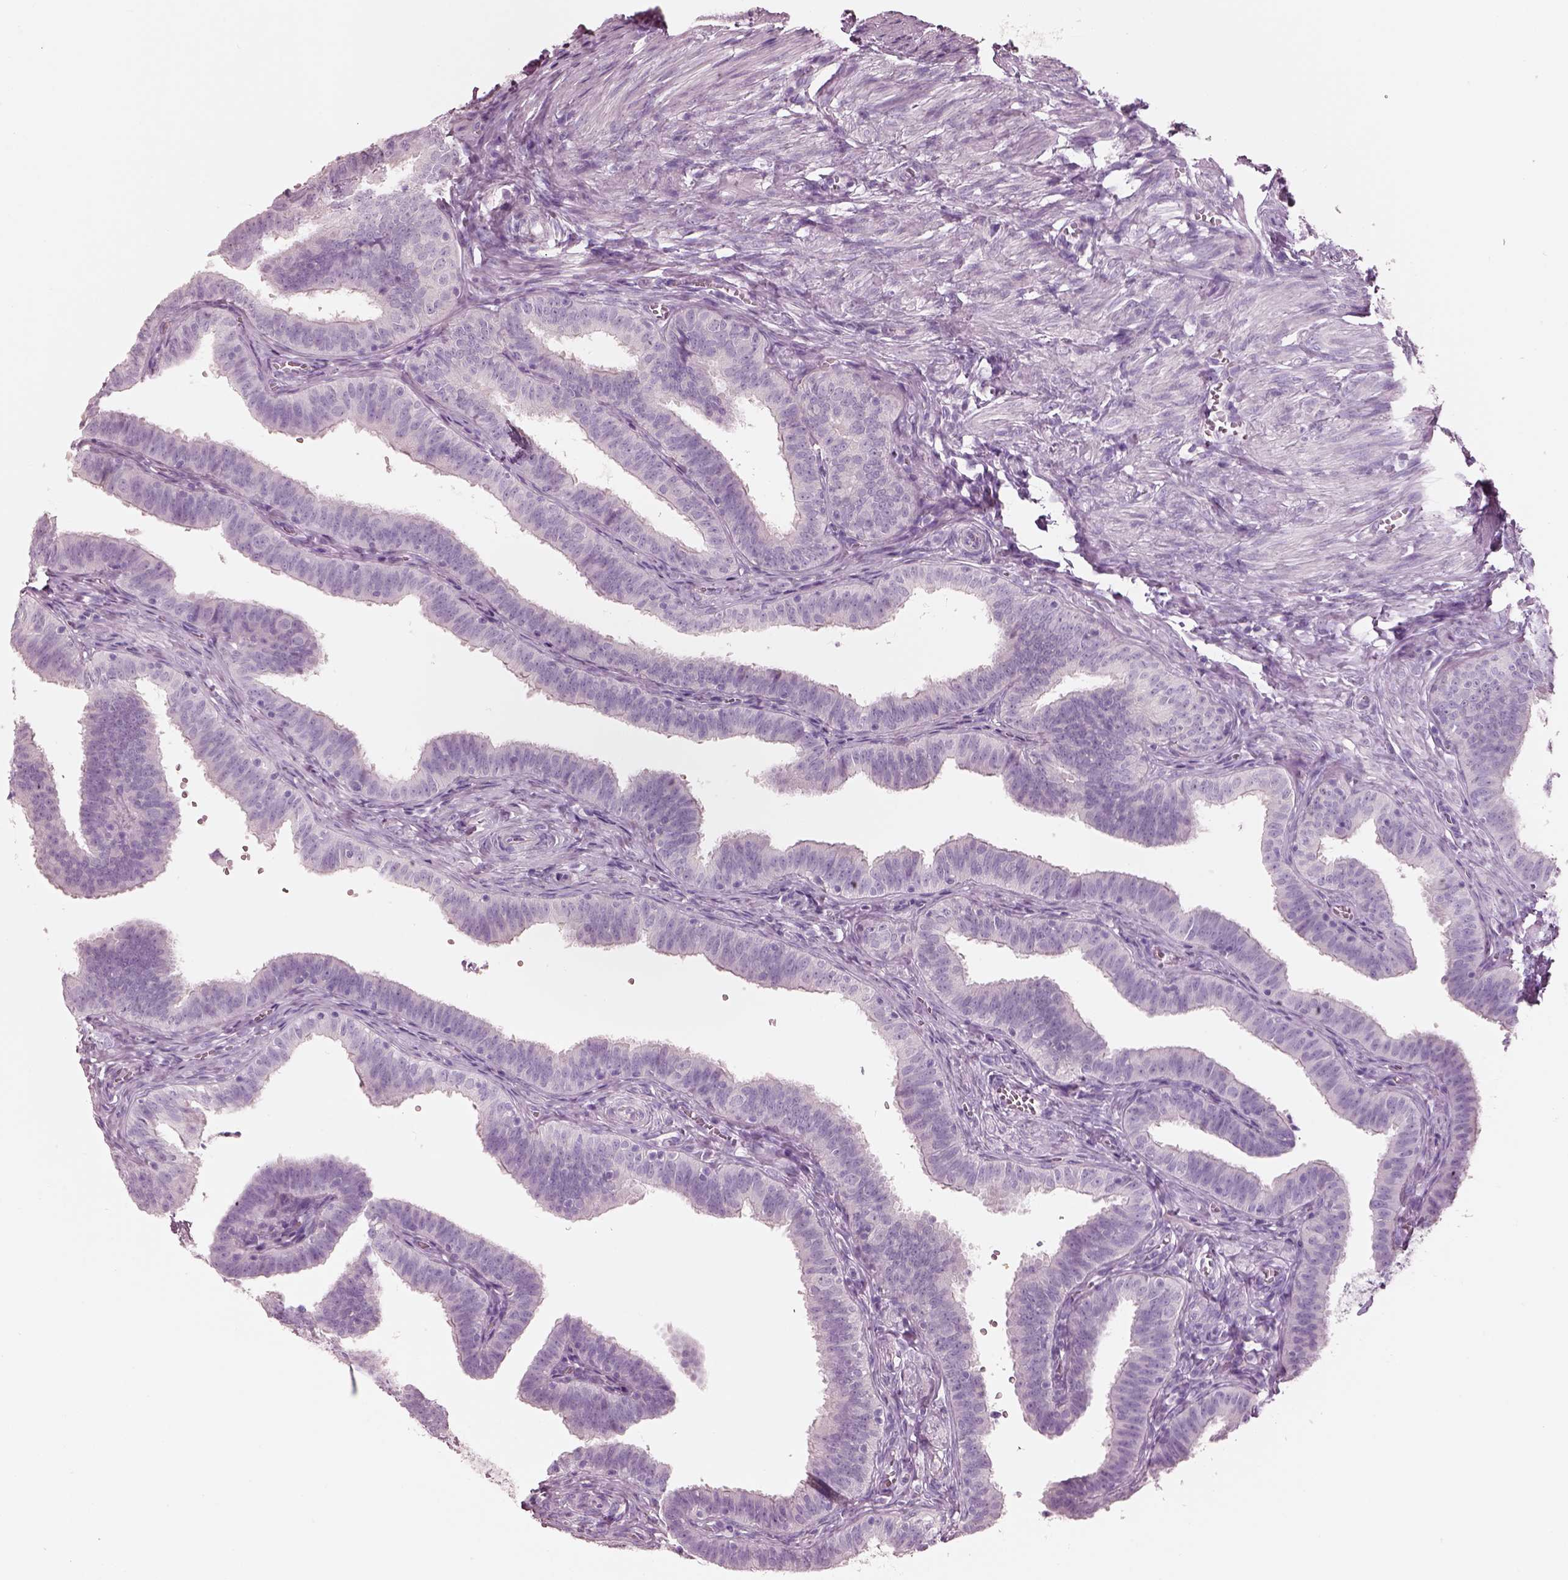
{"staining": {"intensity": "negative", "quantity": "none", "location": "none"}, "tissue": "fallopian tube", "cell_type": "Glandular cells", "image_type": "normal", "snomed": [{"axis": "morphology", "description": "Normal tissue, NOS"}, {"axis": "topography", "description": "Fallopian tube"}], "caption": "This is an immunohistochemistry (IHC) photomicrograph of benign fallopian tube. There is no staining in glandular cells.", "gene": "PNOC", "patient": {"sex": "female", "age": 25}}